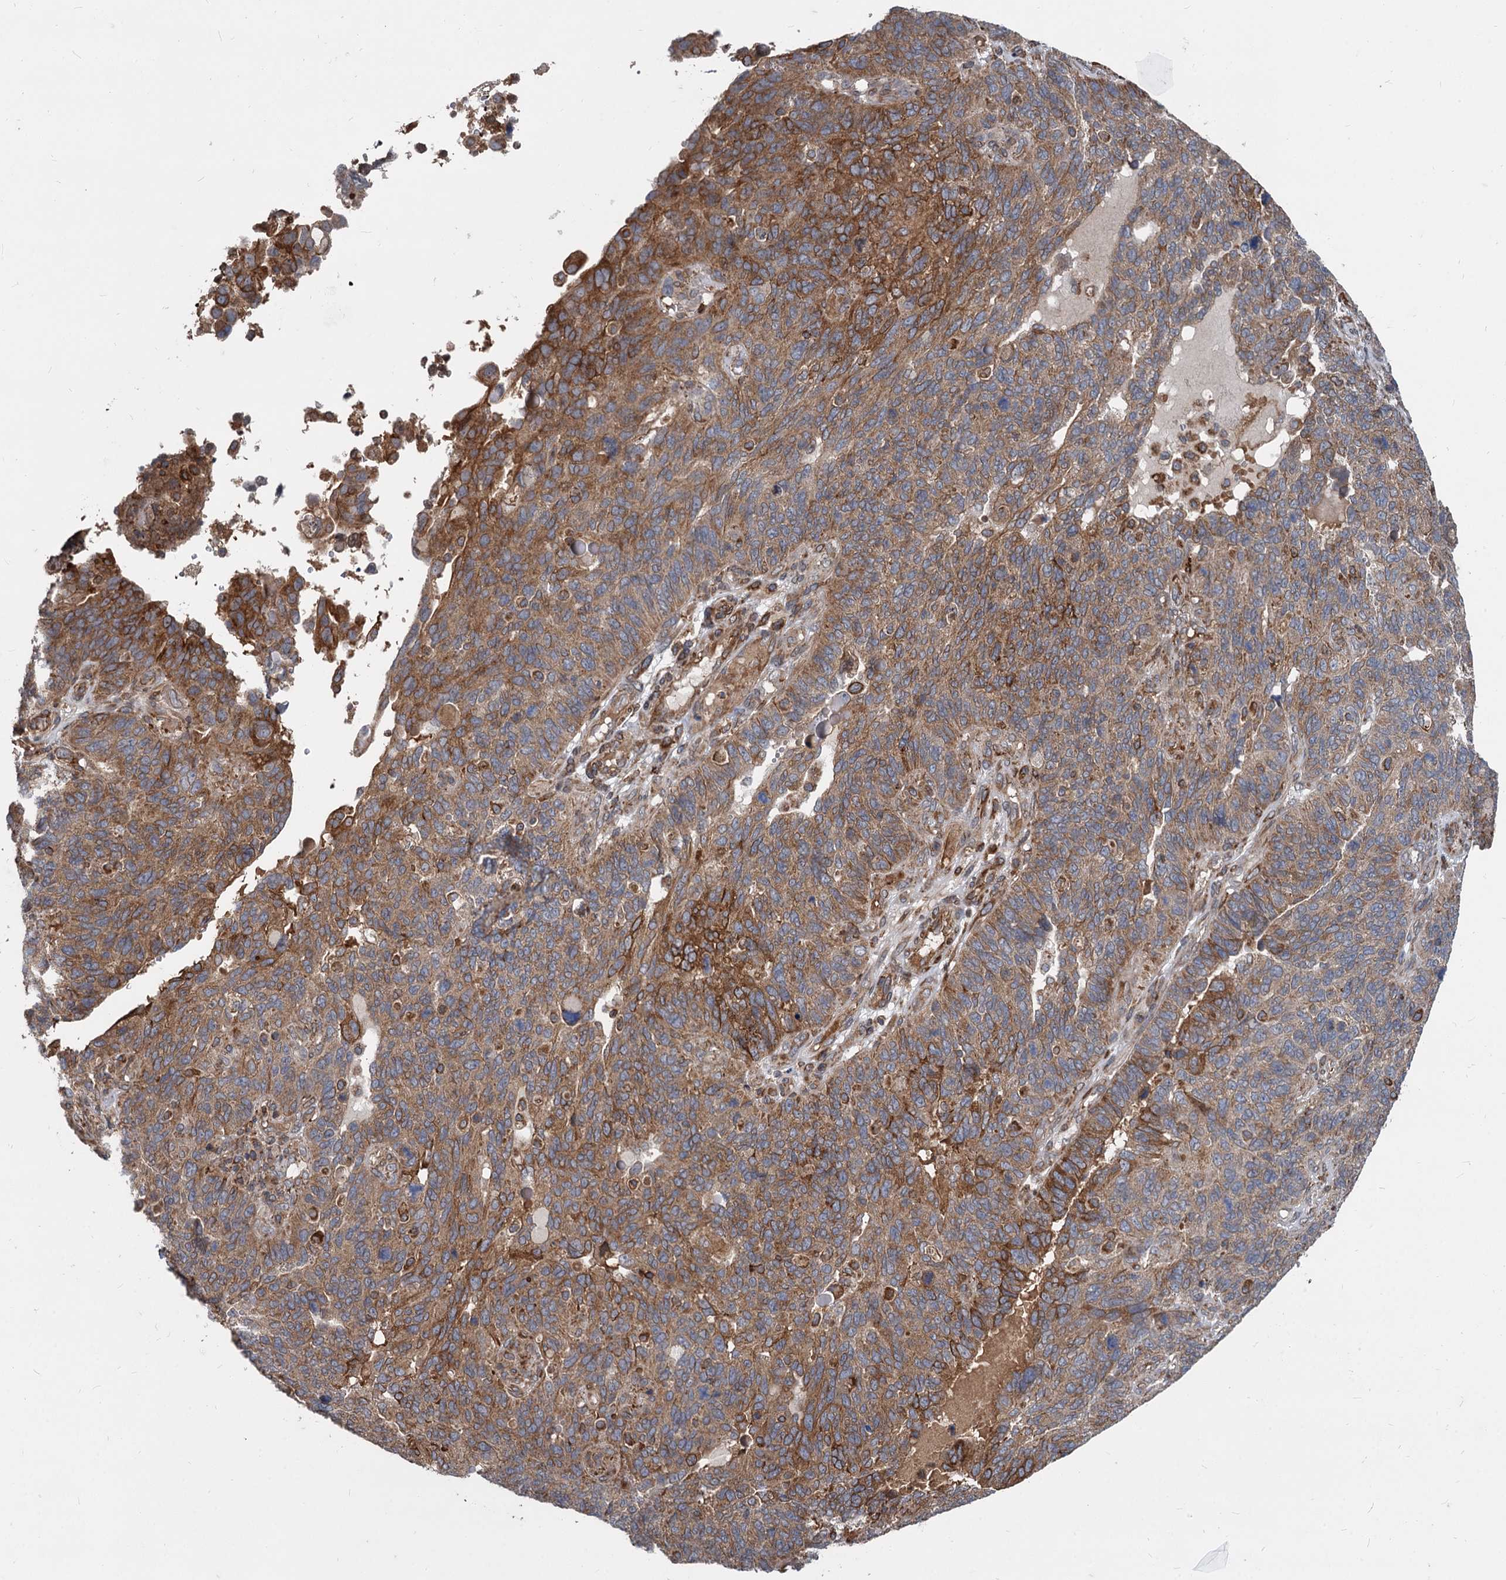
{"staining": {"intensity": "strong", "quantity": ">75%", "location": "cytoplasmic/membranous"}, "tissue": "endometrial cancer", "cell_type": "Tumor cells", "image_type": "cancer", "snomed": [{"axis": "morphology", "description": "Adenocarcinoma, NOS"}, {"axis": "topography", "description": "Endometrium"}], "caption": "Adenocarcinoma (endometrial) stained with immunohistochemistry shows strong cytoplasmic/membranous expression in about >75% of tumor cells.", "gene": "STIM1", "patient": {"sex": "female", "age": 66}}